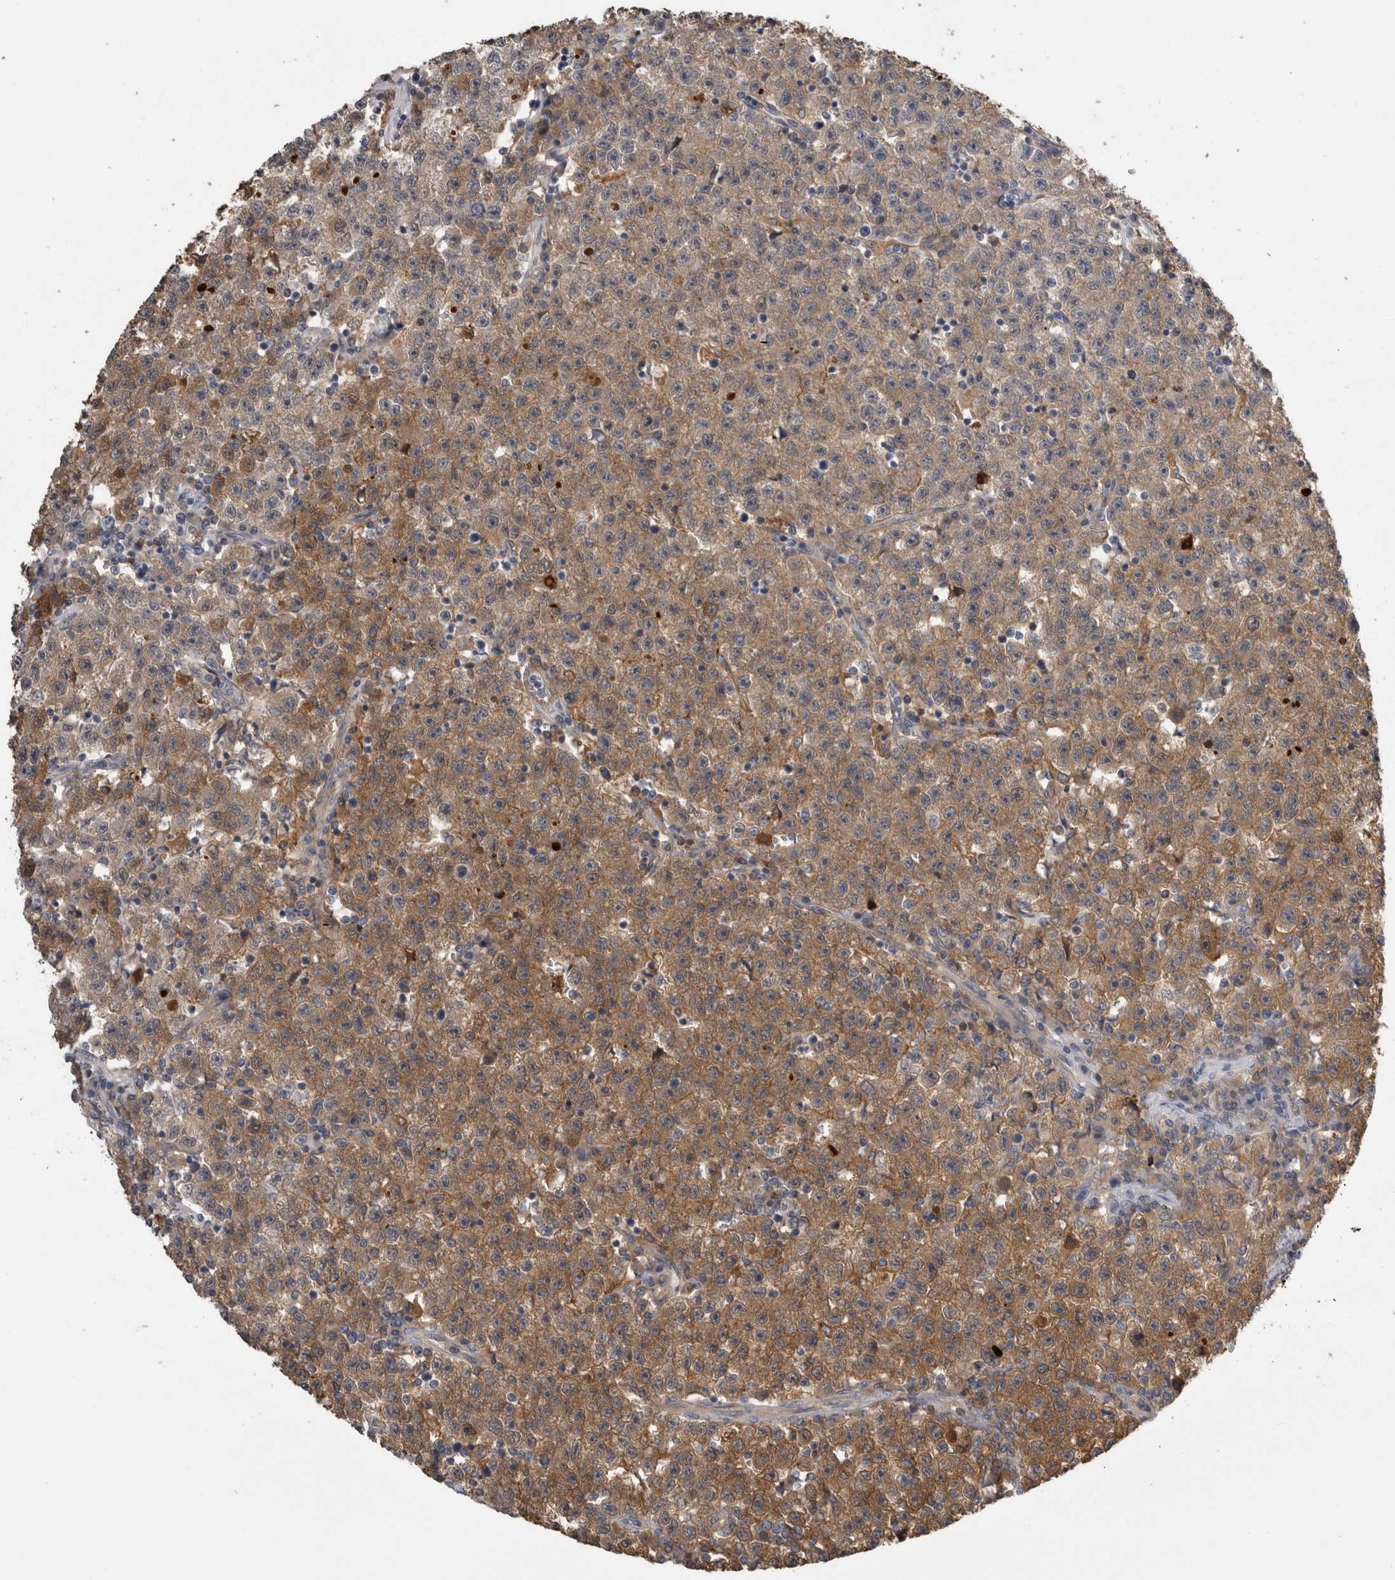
{"staining": {"intensity": "moderate", "quantity": ">75%", "location": "cytoplasmic/membranous"}, "tissue": "testis cancer", "cell_type": "Tumor cells", "image_type": "cancer", "snomed": [{"axis": "morphology", "description": "Seminoma, NOS"}, {"axis": "topography", "description": "Testis"}], "caption": "IHC (DAB) staining of testis cancer displays moderate cytoplasmic/membranous protein expression in about >75% of tumor cells.", "gene": "TCAP", "patient": {"sex": "male", "age": 22}}